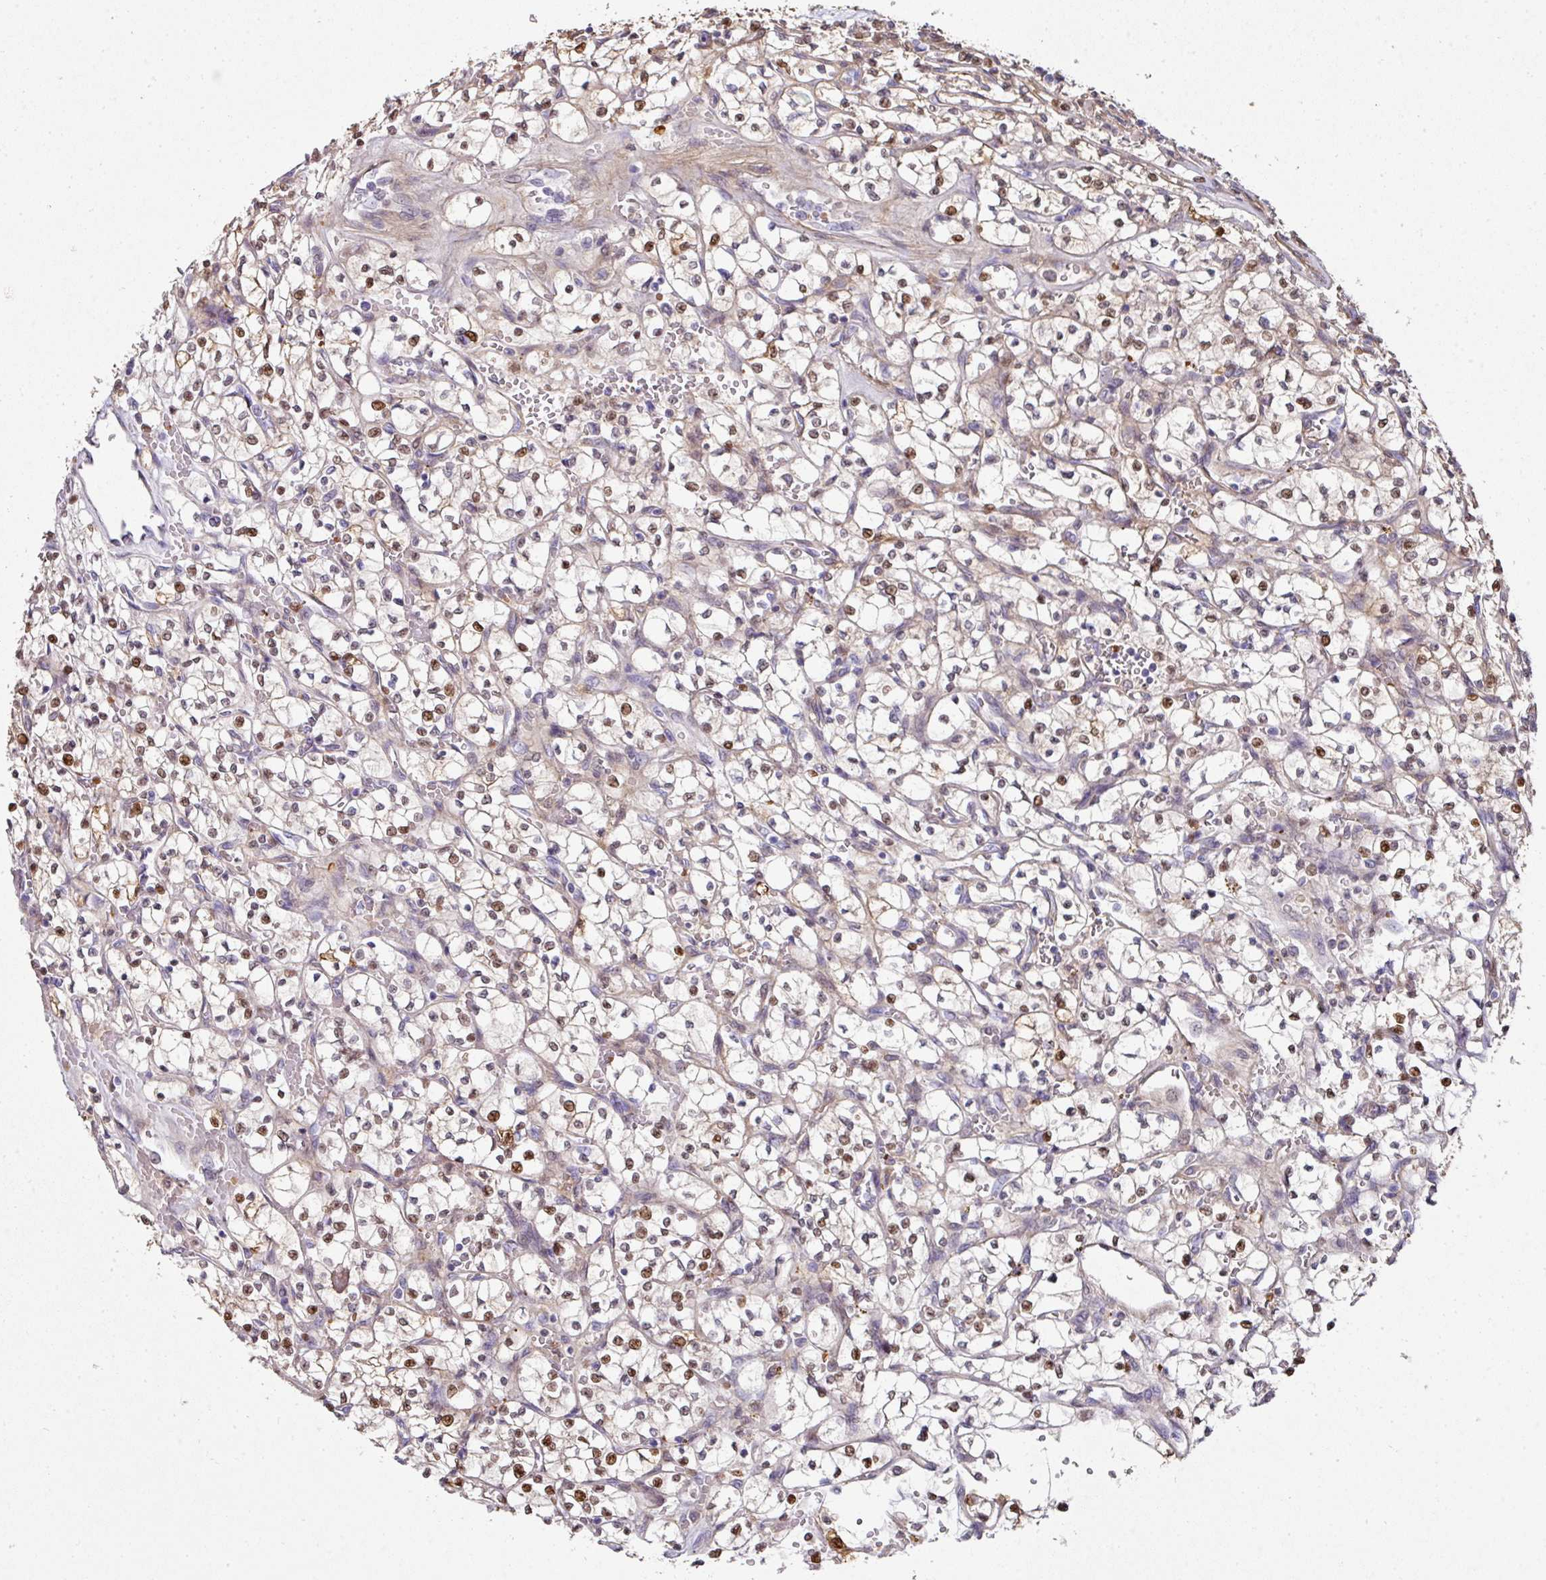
{"staining": {"intensity": "moderate", "quantity": "25%-75%", "location": "nuclear"}, "tissue": "renal cancer", "cell_type": "Tumor cells", "image_type": "cancer", "snomed": [{"axis": "morphology", "description": "Adenocarcinoma, NOS"}, {"axis": "topography", "description": "Kidney"}], "caption": "This image exhibits renal adenocarcinoma stained with immunohistochemistry (IHC) to label a protein in brown. The nuclear of tumor cells show moderate positivity for the protein. Nuclei are counter-stained blue.", "gene": "ANKRD18A", "patient": {"sex": "female", "age": 64}}